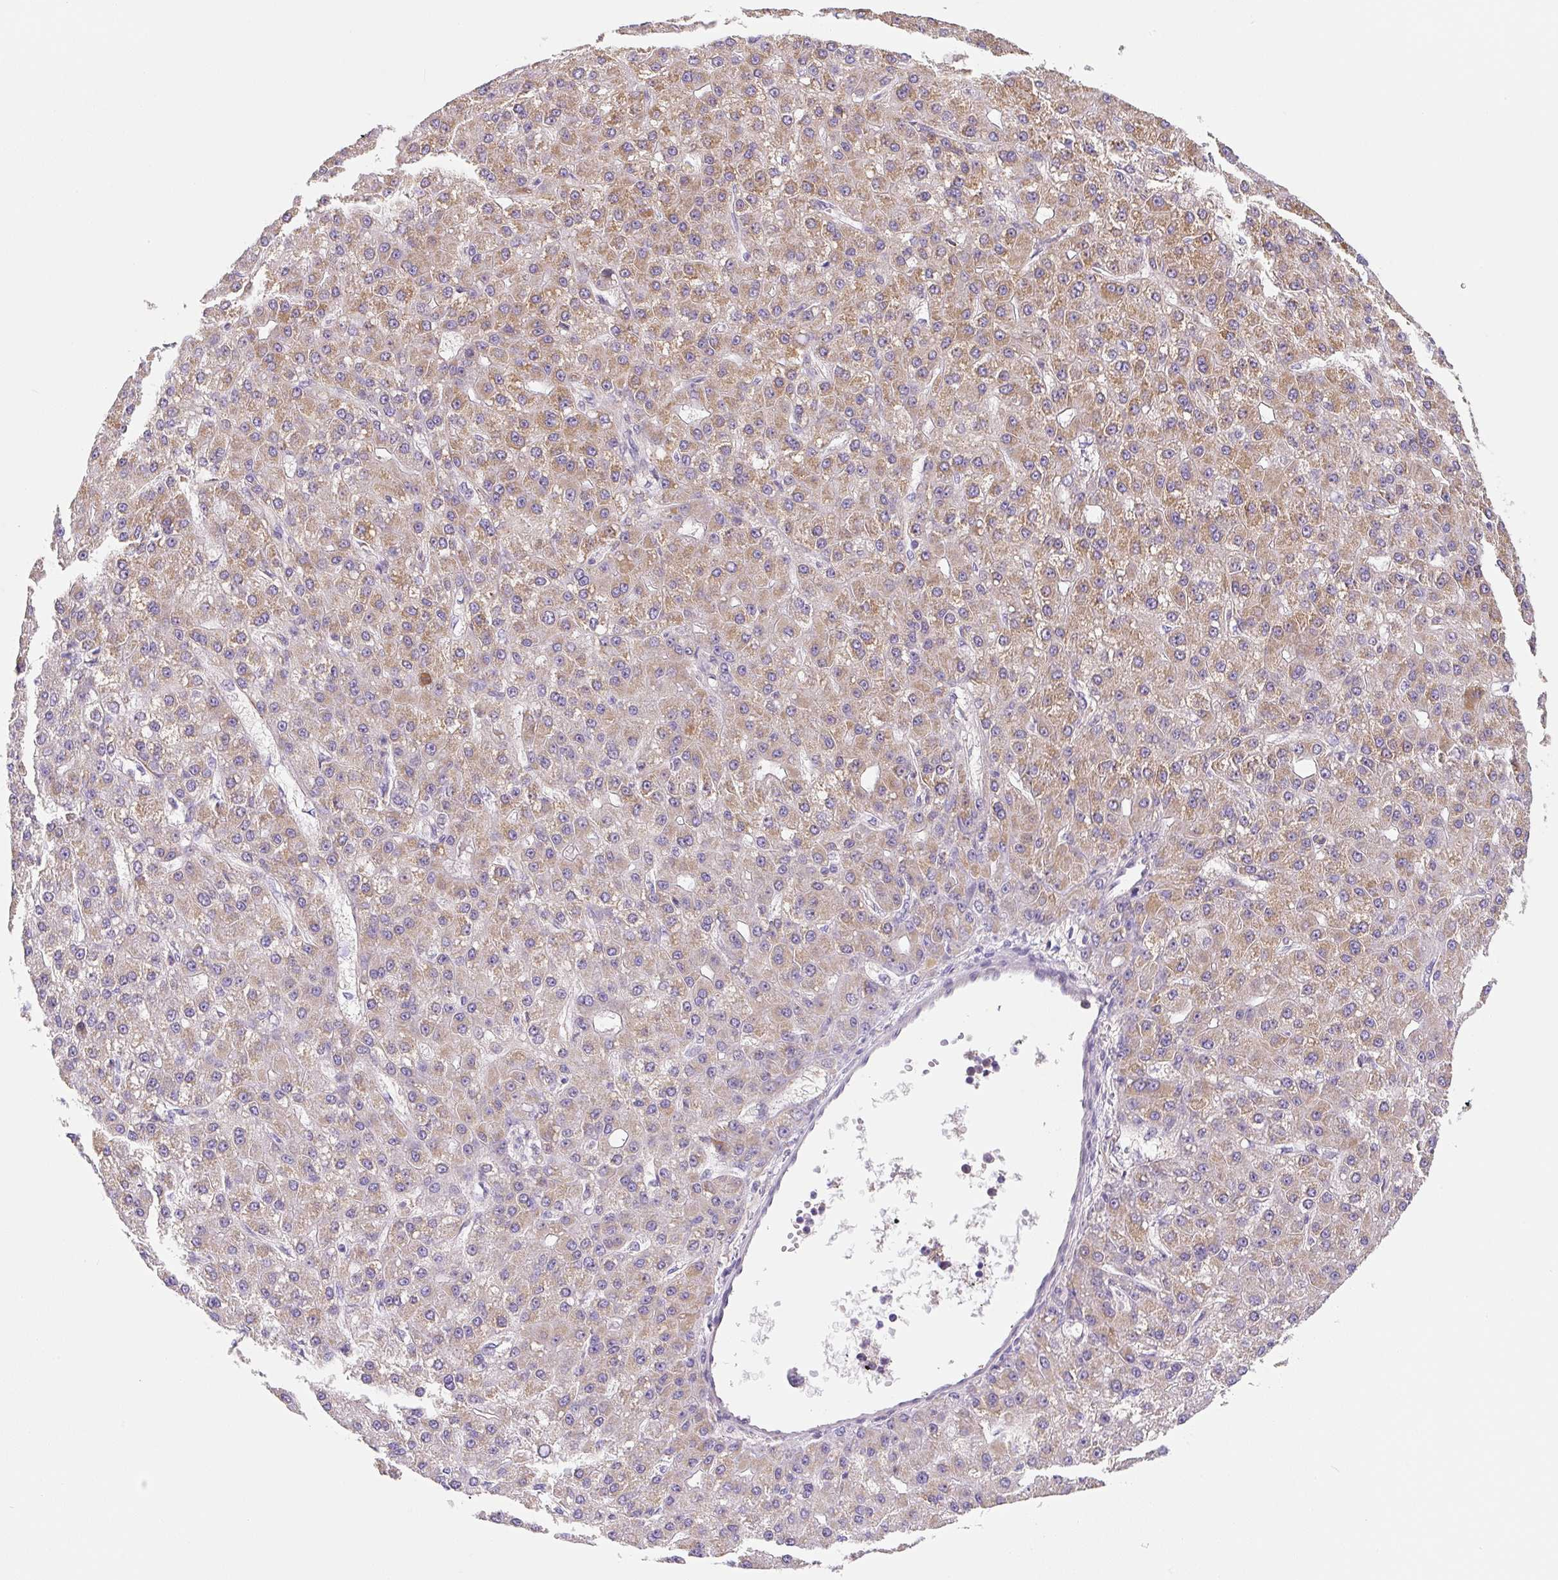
{"staining": {"intensity": "moderate", "quantity": ">75%", "location": "cytoplasmic/membranous"}, "tissue": "liver cancer", "cell_type": "Tumor cells", "image_type": "cancer", "snomed": [{"axis": "morphology", "description": "Carcinoma, Hepatocellular, NOS"}, {"axis": "topography", "description": "Liver"}], "caption": "Protein analysis of liver hepatocellular carcinoma tissue displays moderate cytoplasmic/membranous staining in about >75% of tumor cells.", "gene": "PLA2G4A", "patient": {"sex": "male", "age": 67}}